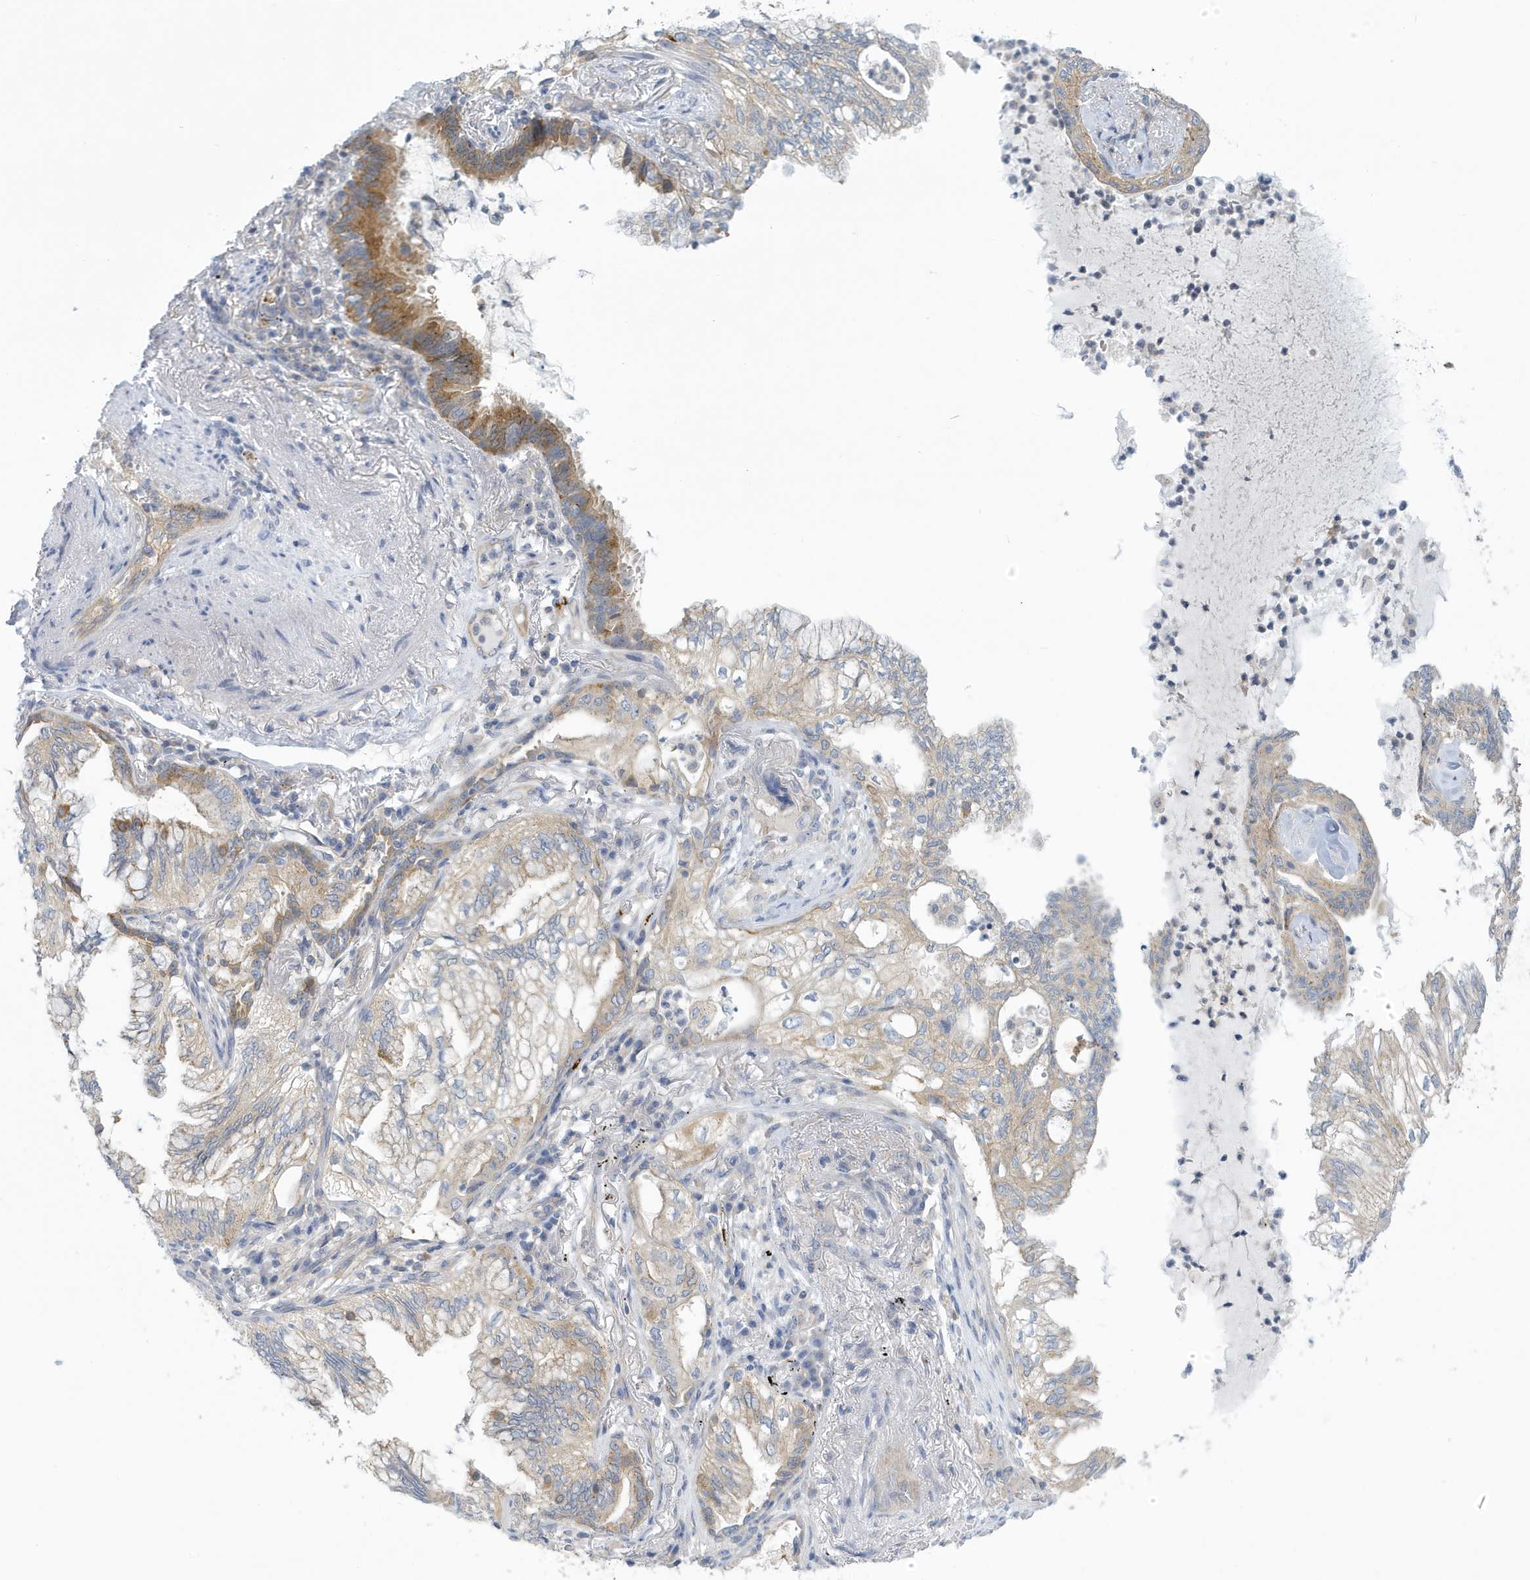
{"staining": {"intensity": "moderate", "quantity": "<25%", "location": "cytoplasmic/membranous"}, "tissue": "lung cancer", "cell_type": "Tumor cells", "image_type": "cancer", "snomed": [{"axis": "morphology", "description": "Adenocarcinoma, NOS"}, {"axis": "topography", "description": "Lung"}], "caption": "Immunohistochemical staining of lung adenocarcinoma exhibits low levels of moderate cytoplasmic/membranous protein positivity in about <25% of tumor cells.", "gene": "VTA1", "patient": {"sex": "female", "age": 70}}